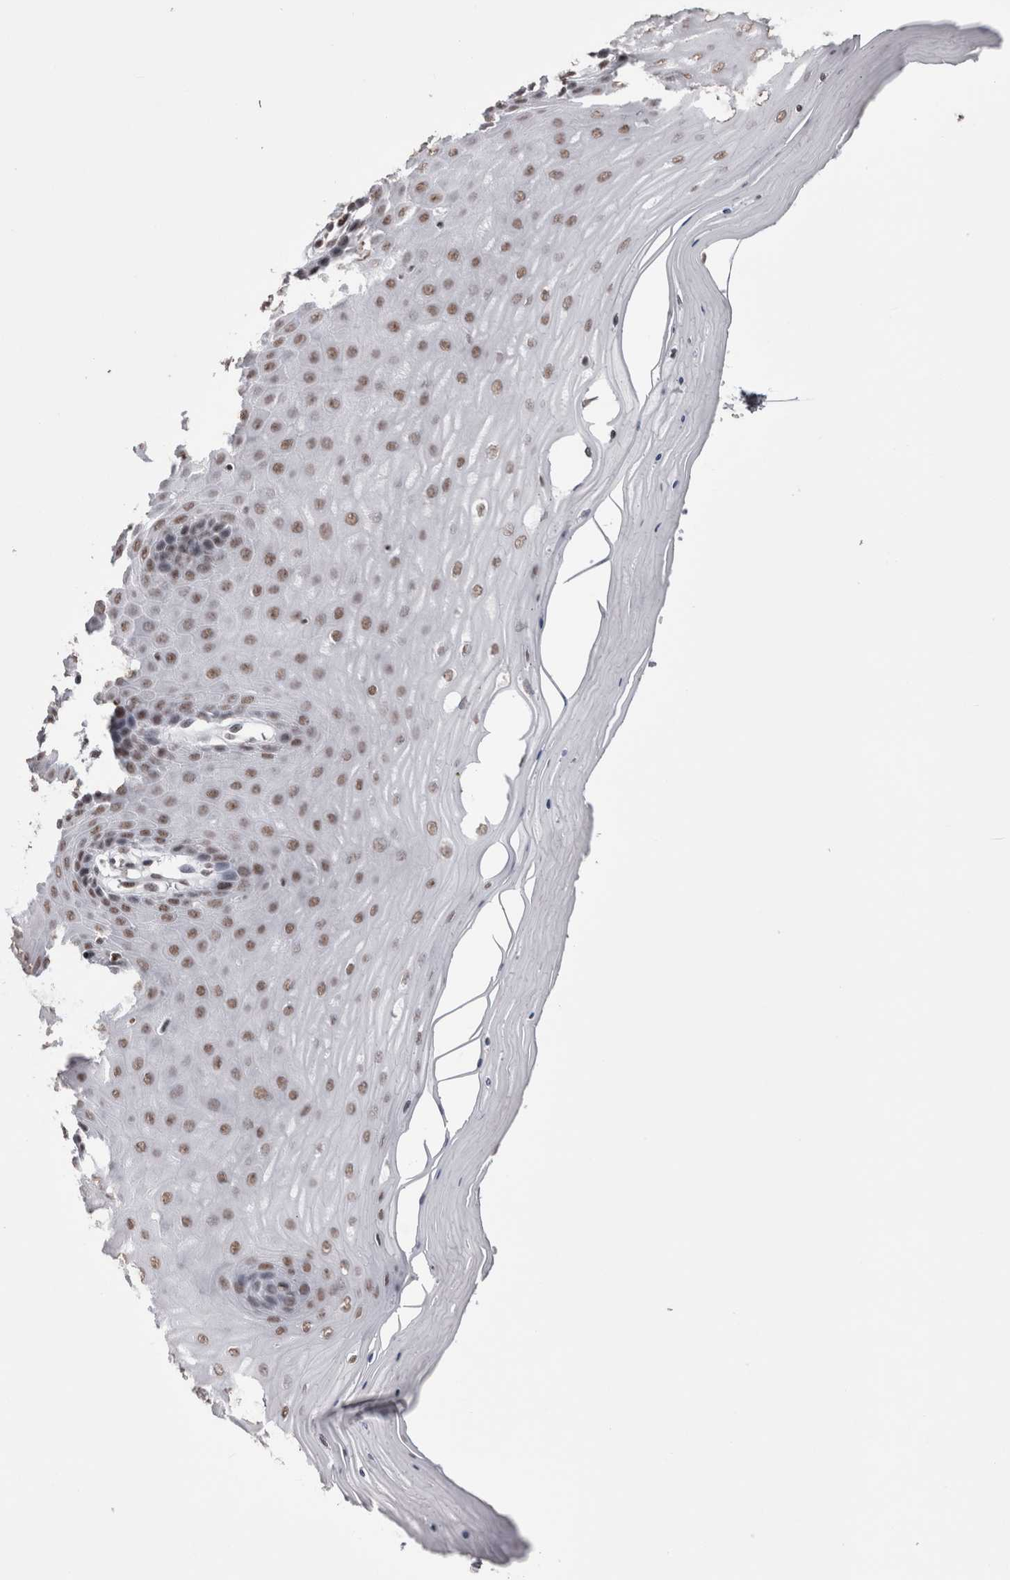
{"staining": {"intensity": "moderate", "quantity": ">75%", "location": "nuclear"}, "tissue": "cervix", "cell_type": "Glandular cells", "image_type": "normal", "snomed": [{"axis": "morphology", "description": "Normal tissue, NOS"}, {"axis": "topography", "description": "Cervix"}], "caption": "Protein staining reveals moderate nuclear expression in approximately >75% of glandular cells in benign cervix. The protein is shown in brown color, while the nuclei are stained blue.", "gene": "SMC1A", "patient": {"sex": "female", "age": 55}}